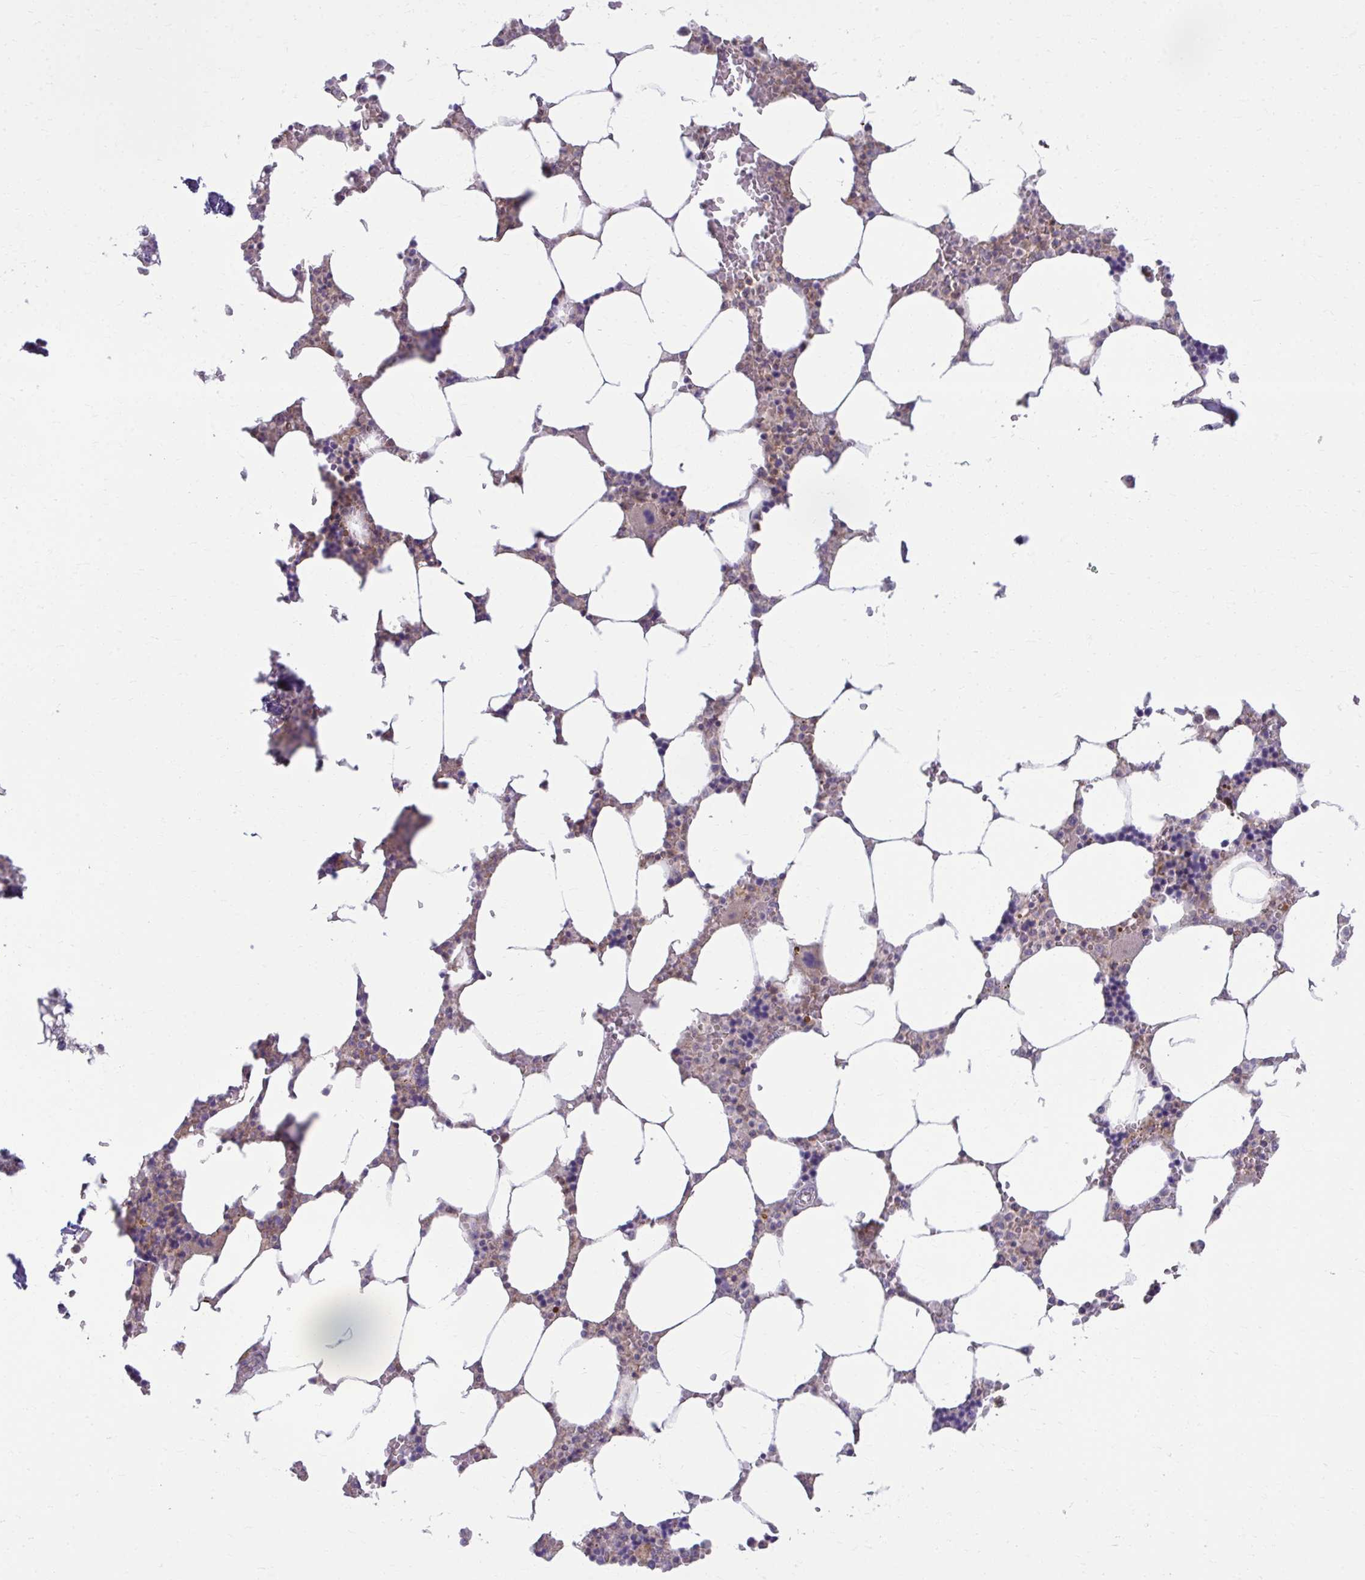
{"staining": {"intensity": "weak", "quantity": "<25%", "location": "cytoplasmic/membranous"}, "tissue": "bone marrow", "cell_type": "Hematopoietic cells", "image_type": "normal", "snomed": [{"axis": "morphology", "description": "Normal tissue, NOS"}, {"axis": "topography", "description": "Bone marrow"}], "caption": "Immunohistochemistry (IHC) photomicrograph of benign bone marrow: human bone marrow stained with DAB (3,3'-diaminobenzidine) reveals no significant protein staining in hematopoietic cells. (DAB (3,3'-diaminobenzidine) IHC visualized using brightfield microscopy, high magnification).", "gene": "C16orf54", "patient": {"sex": "male", "age": 64}}